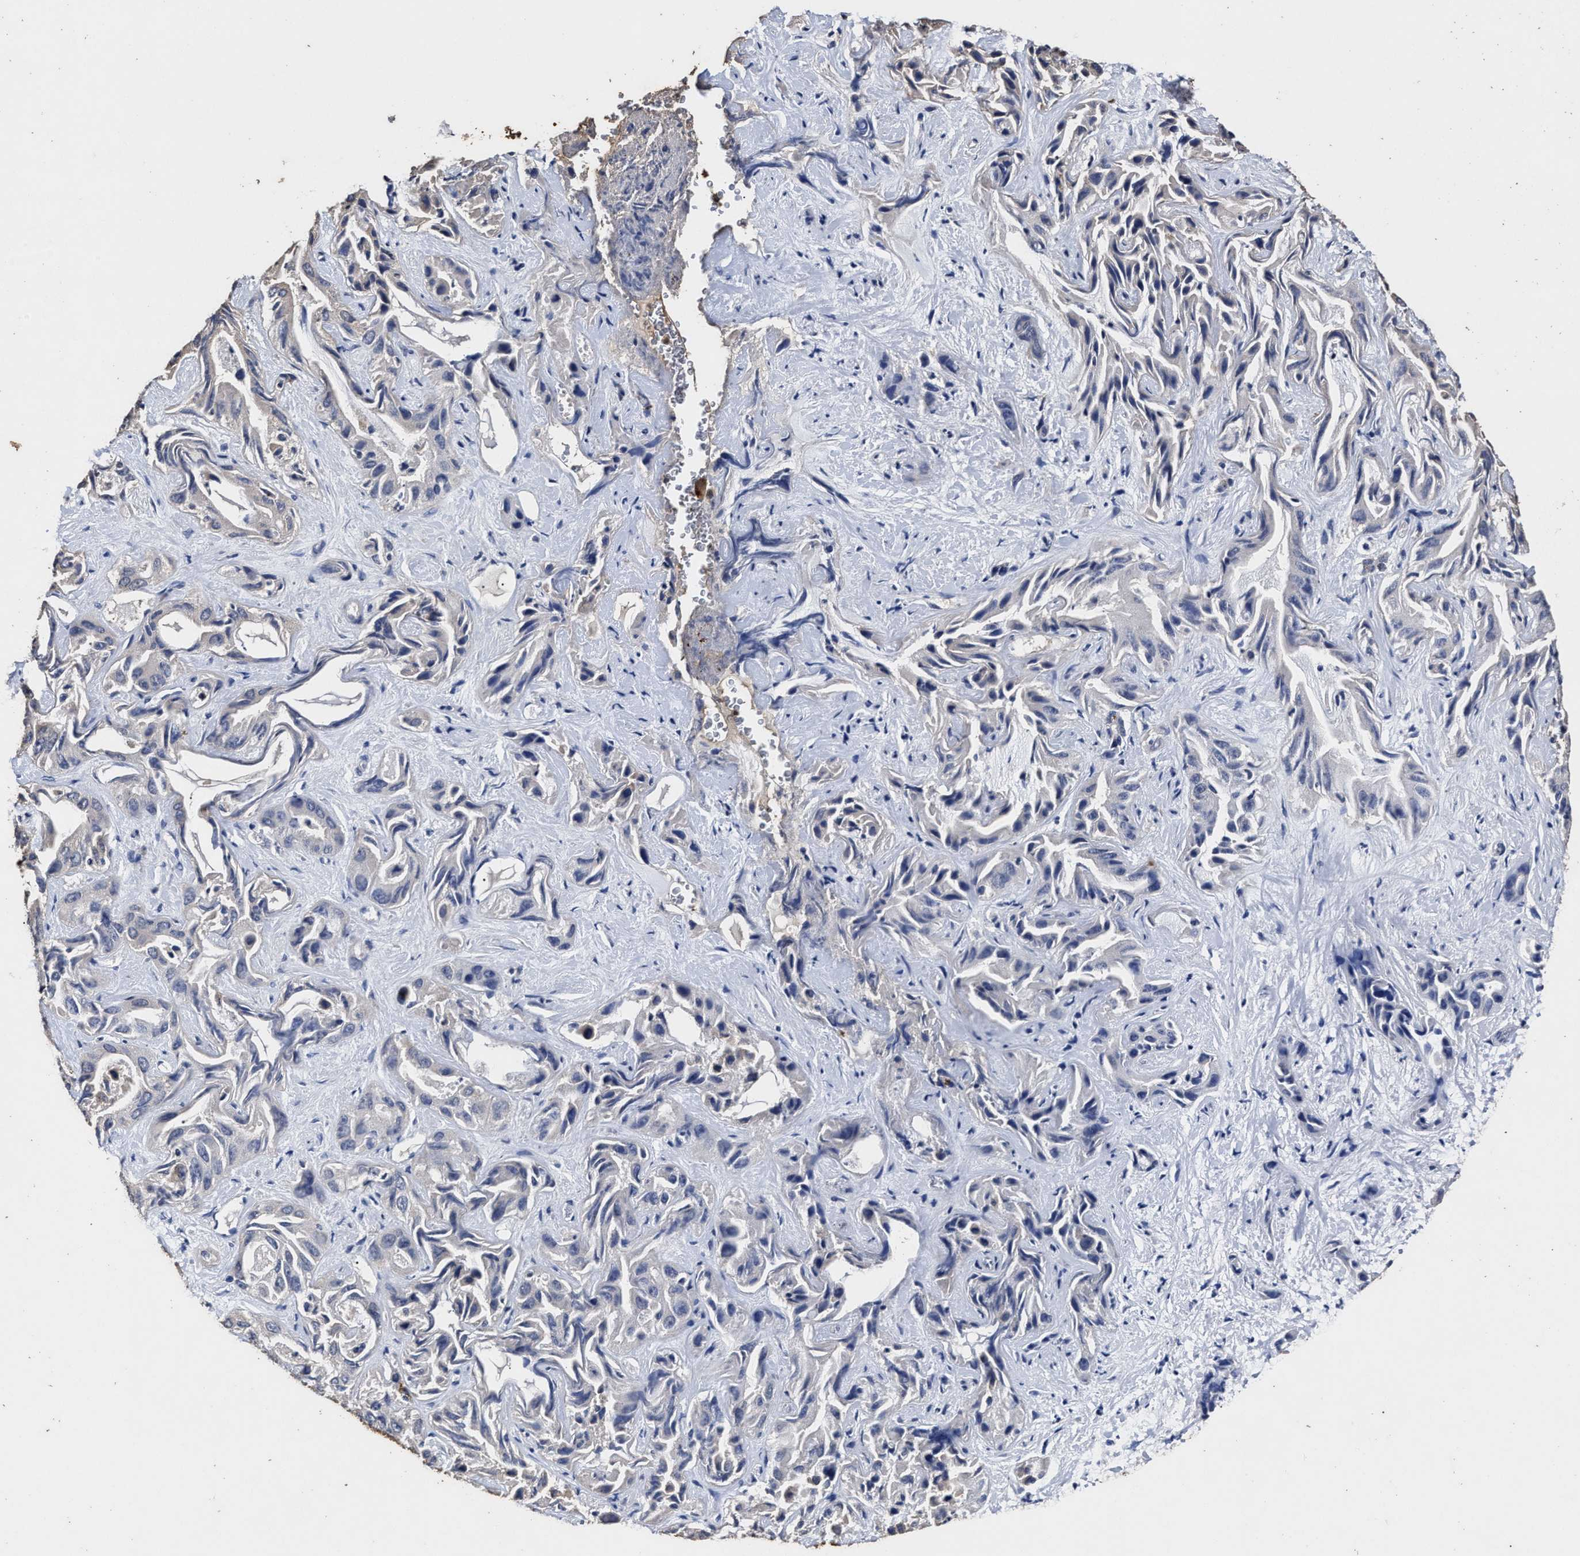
{"staining": {"intensity": "weak", "quantity": "<25%", "location": "cytoplasmic/membranous"}, "tissue": "liver cancer", "cell_type": "Tumor cells", "image_type": "cancer", "snomed": [{"axis": "morphology", "description": "Cholangiocarcinoma"}, {"axis": "topography", "description": "Liver"}], "caption": "A photomicrograph of liver cholangiocarcinoma stained for a protein shows no brown staining in tumor cells.", "gene": "PPM1K", "patient": {"sex": "female", "age": 52}}